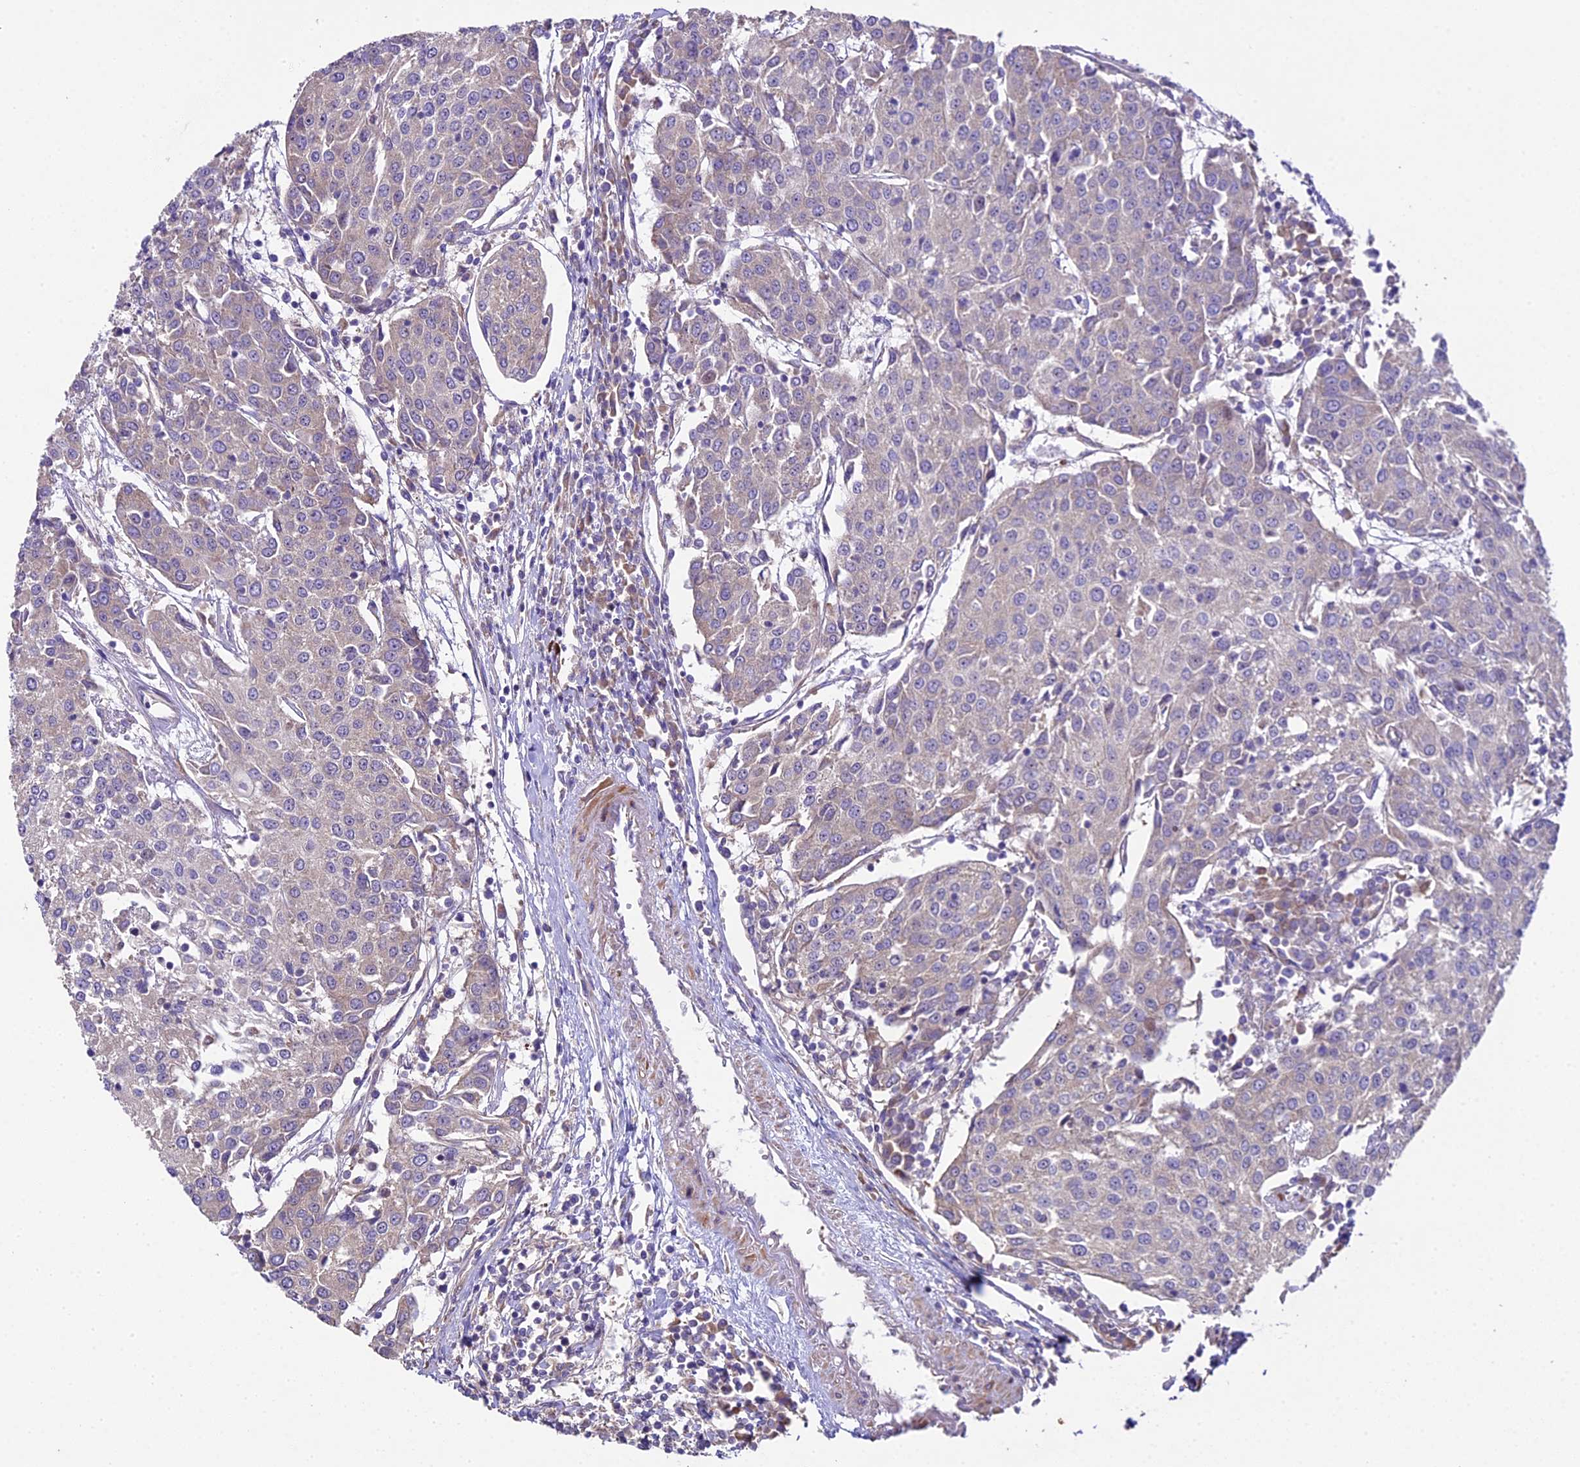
{"staining": {"intensity": "negative", "quantity": "none", "location": "none"}, "tissue": "urothelial cancer", "cell_type": "Tumor cells", "image_type": "cancer", "snomed": [{"axis": "morphology", "description": "Urothelial carcinoma, High grade"}, {"axis": "topography", "description": "Urinary bladder"}], "caption": "Protein analysis of urothelial cancer exhibits no significant expression in tumor cells.", "gene": "SPIRE1", "patient": {"sex": "female", "age": 85}}